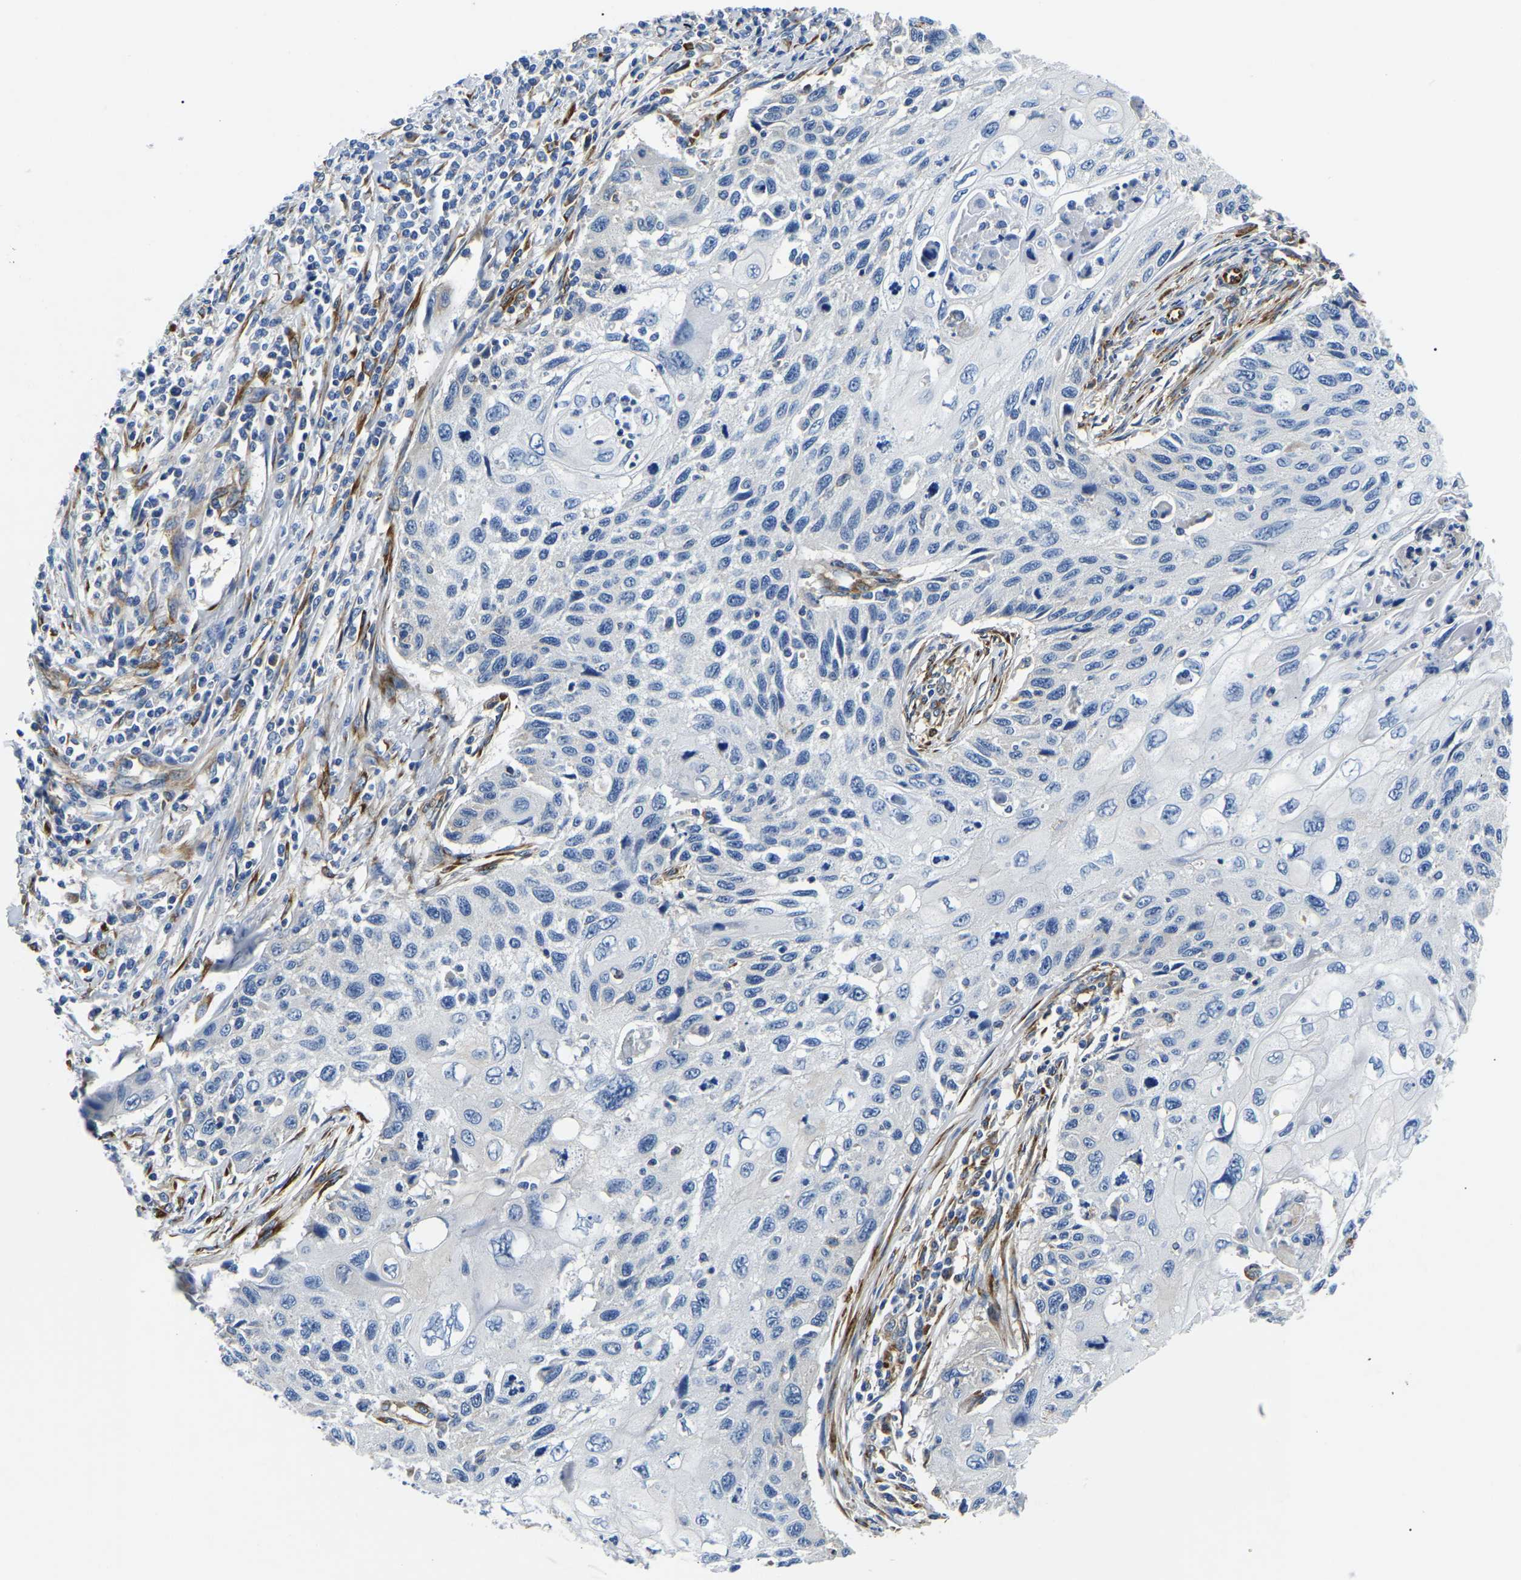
{"staining": {"intensity": "negative", "quantity": "none", "location": "none"}, "tissue": "cervical cancer", "cell_type": "Tumor cells", "image_type": "cancer", "snomed": [{"axis": "morphology", "description": "Squamous cell carcinoma, NOS"}, {"axis": "topography", "description": "Cervix"}], "caption": "Tumor cells show no significant positivity in cervical cancer. (DAB (3,3'-diaminobenzidine) immunohistochemistry with hematoxylin counter stain).", "gene": "DUSP8", "patient": {"sex": "female", "age": 70}}